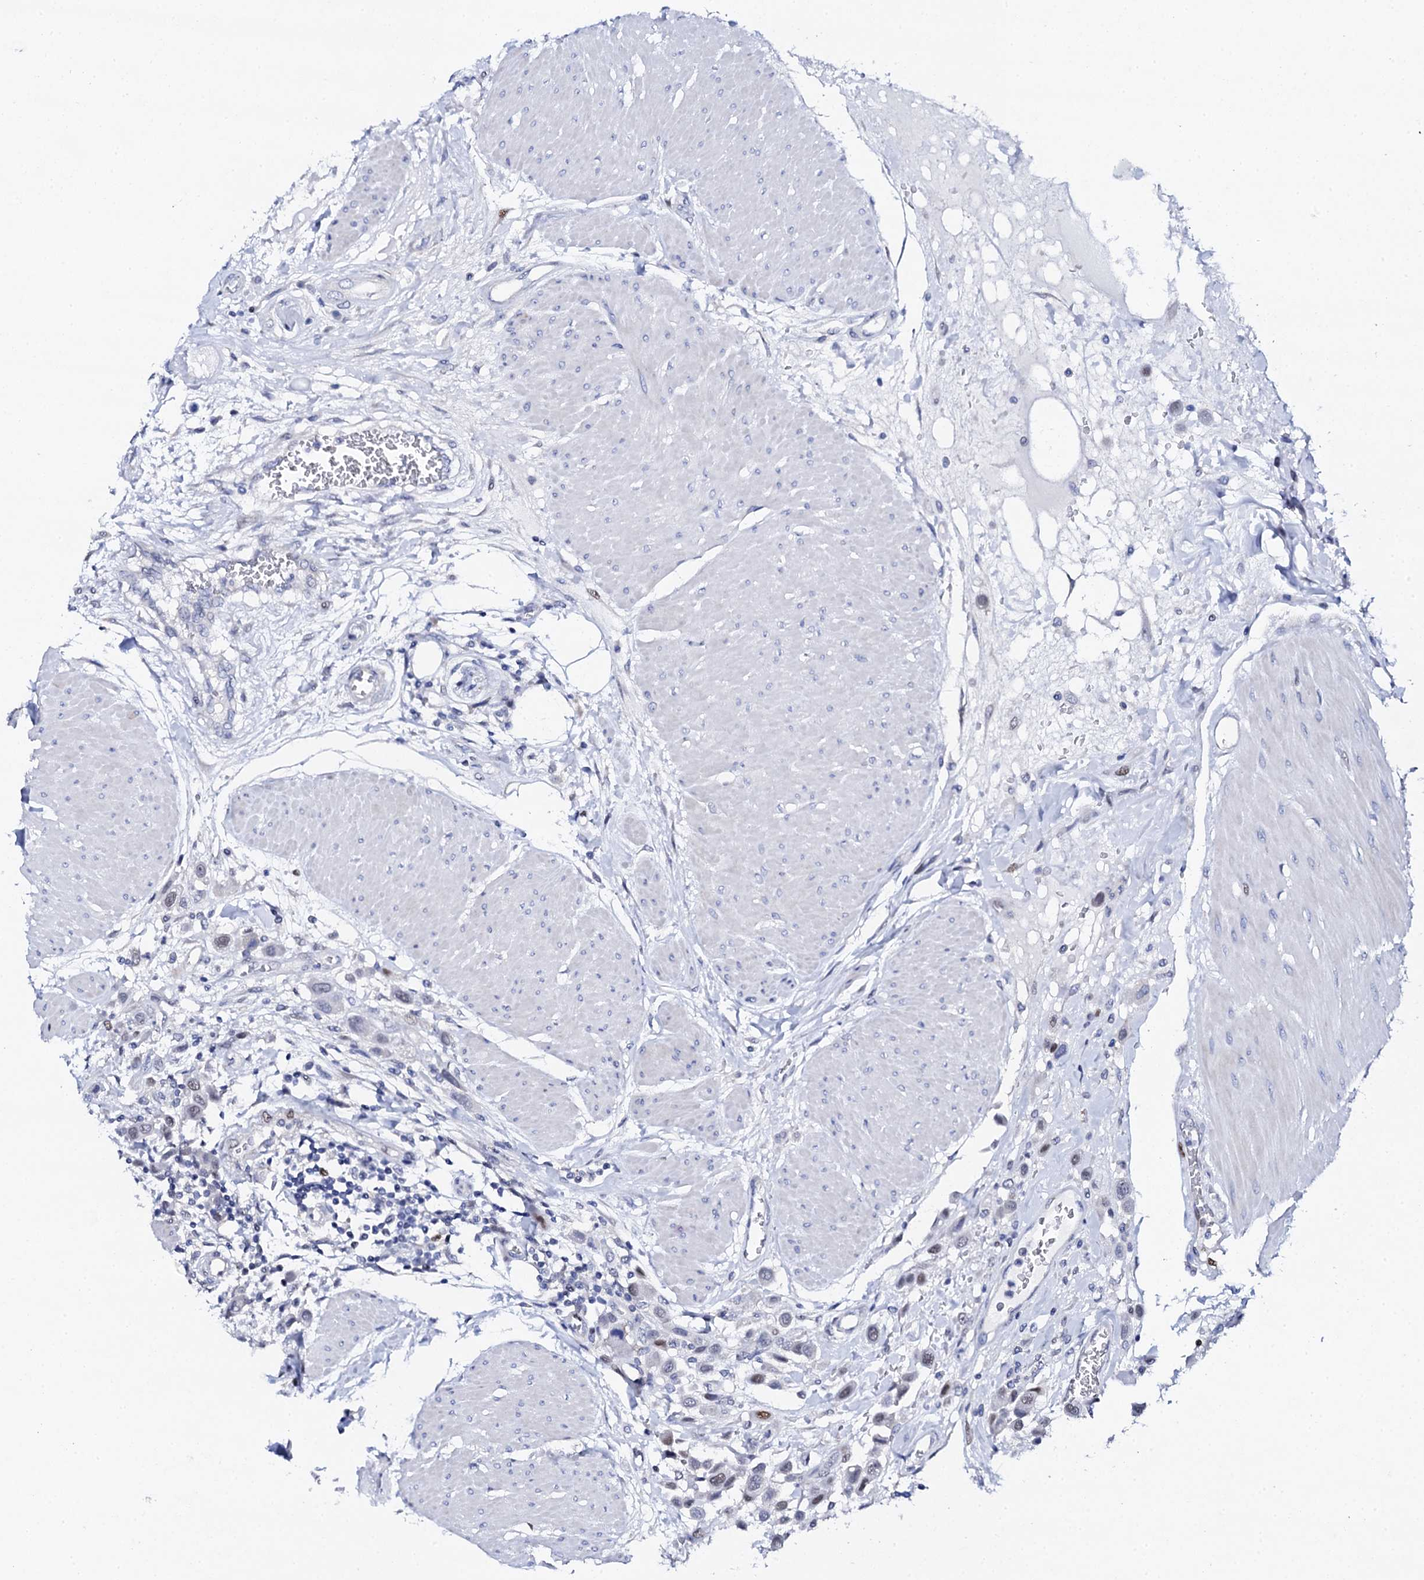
{"staining": {"intensity": "weak", "quantity": "<25%", "location": "nuclear"}, "tissue": "urothelial cancer", "cell_type": "Tumor cells", "image_type": "cancer", "snomed": [{"axis": "morphology", "description": "Urothelial carcinoma, High grade"}, {"axis": "topography", "description": "Urinary bladder"}], "caption": "The immunohistochemistry (IHC) photomicrograph has no significant expression in tumor cells of urothelial cancer tissue. (Immunohistochemistry (ihc), brightfield microscopy, high magnification).", "gene": "NUDT13", "patient": {"sex": "male", "age": 50}}